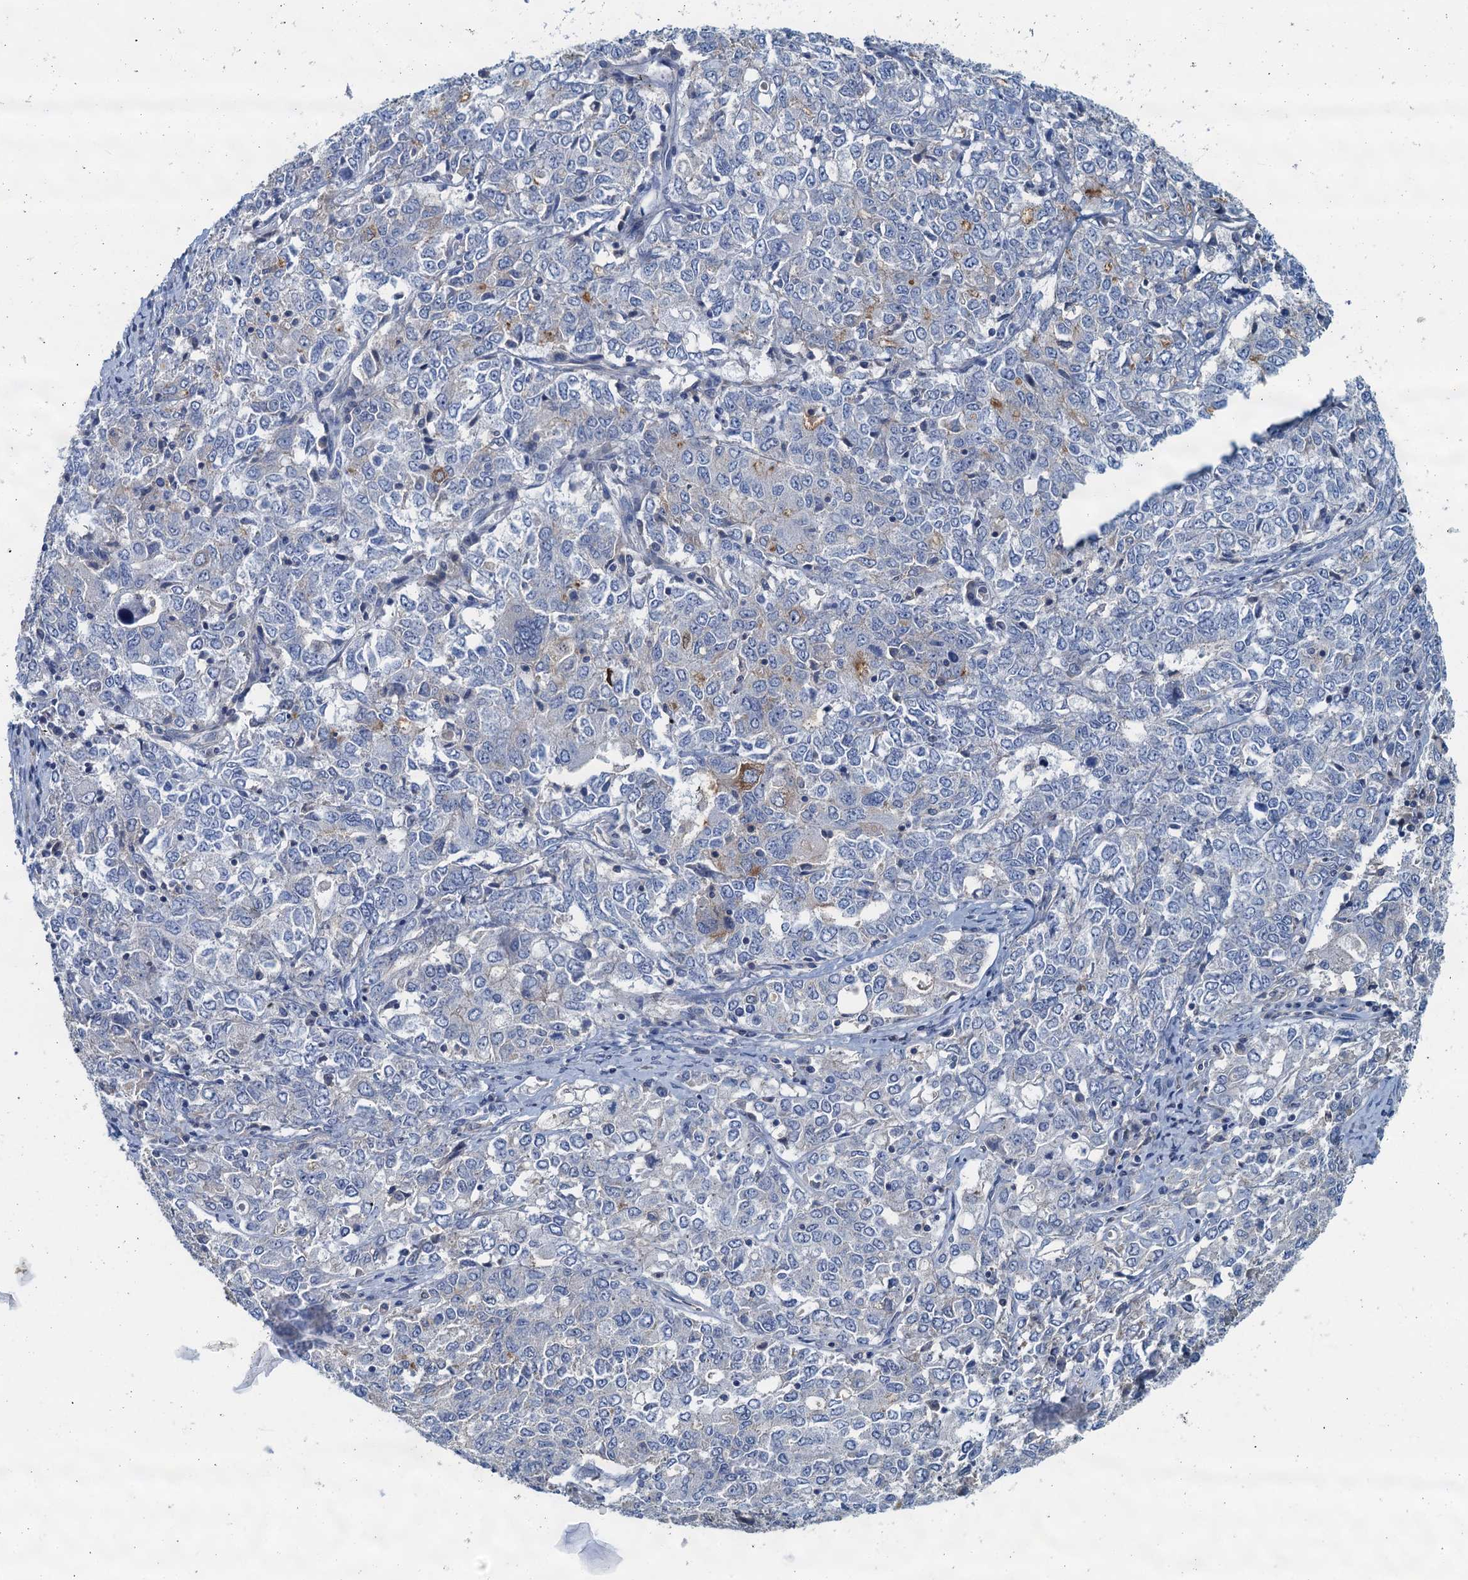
{"staining": {"intensity": "moderate", "quantity": "<25%", "location": "cytoplasmic/membranous"}, "tissue": "ovarian cancer", "cell_type": "Tumor cells", "image_type": "cancer", "snomed": [{"axis": "morphology", "description": "Carcinoma, endometroid"}, {"axis": "topography", "description": "Ovary"}], "caption": "High-power microscopy captured an IHC photomicrograph of ovarian cancer, revealing moderate cytoplasmic/membranous positivity in approximately <25% of tumor cells.", "gene": "THAP10", "patient": {"sex": "female", "age": 62}}